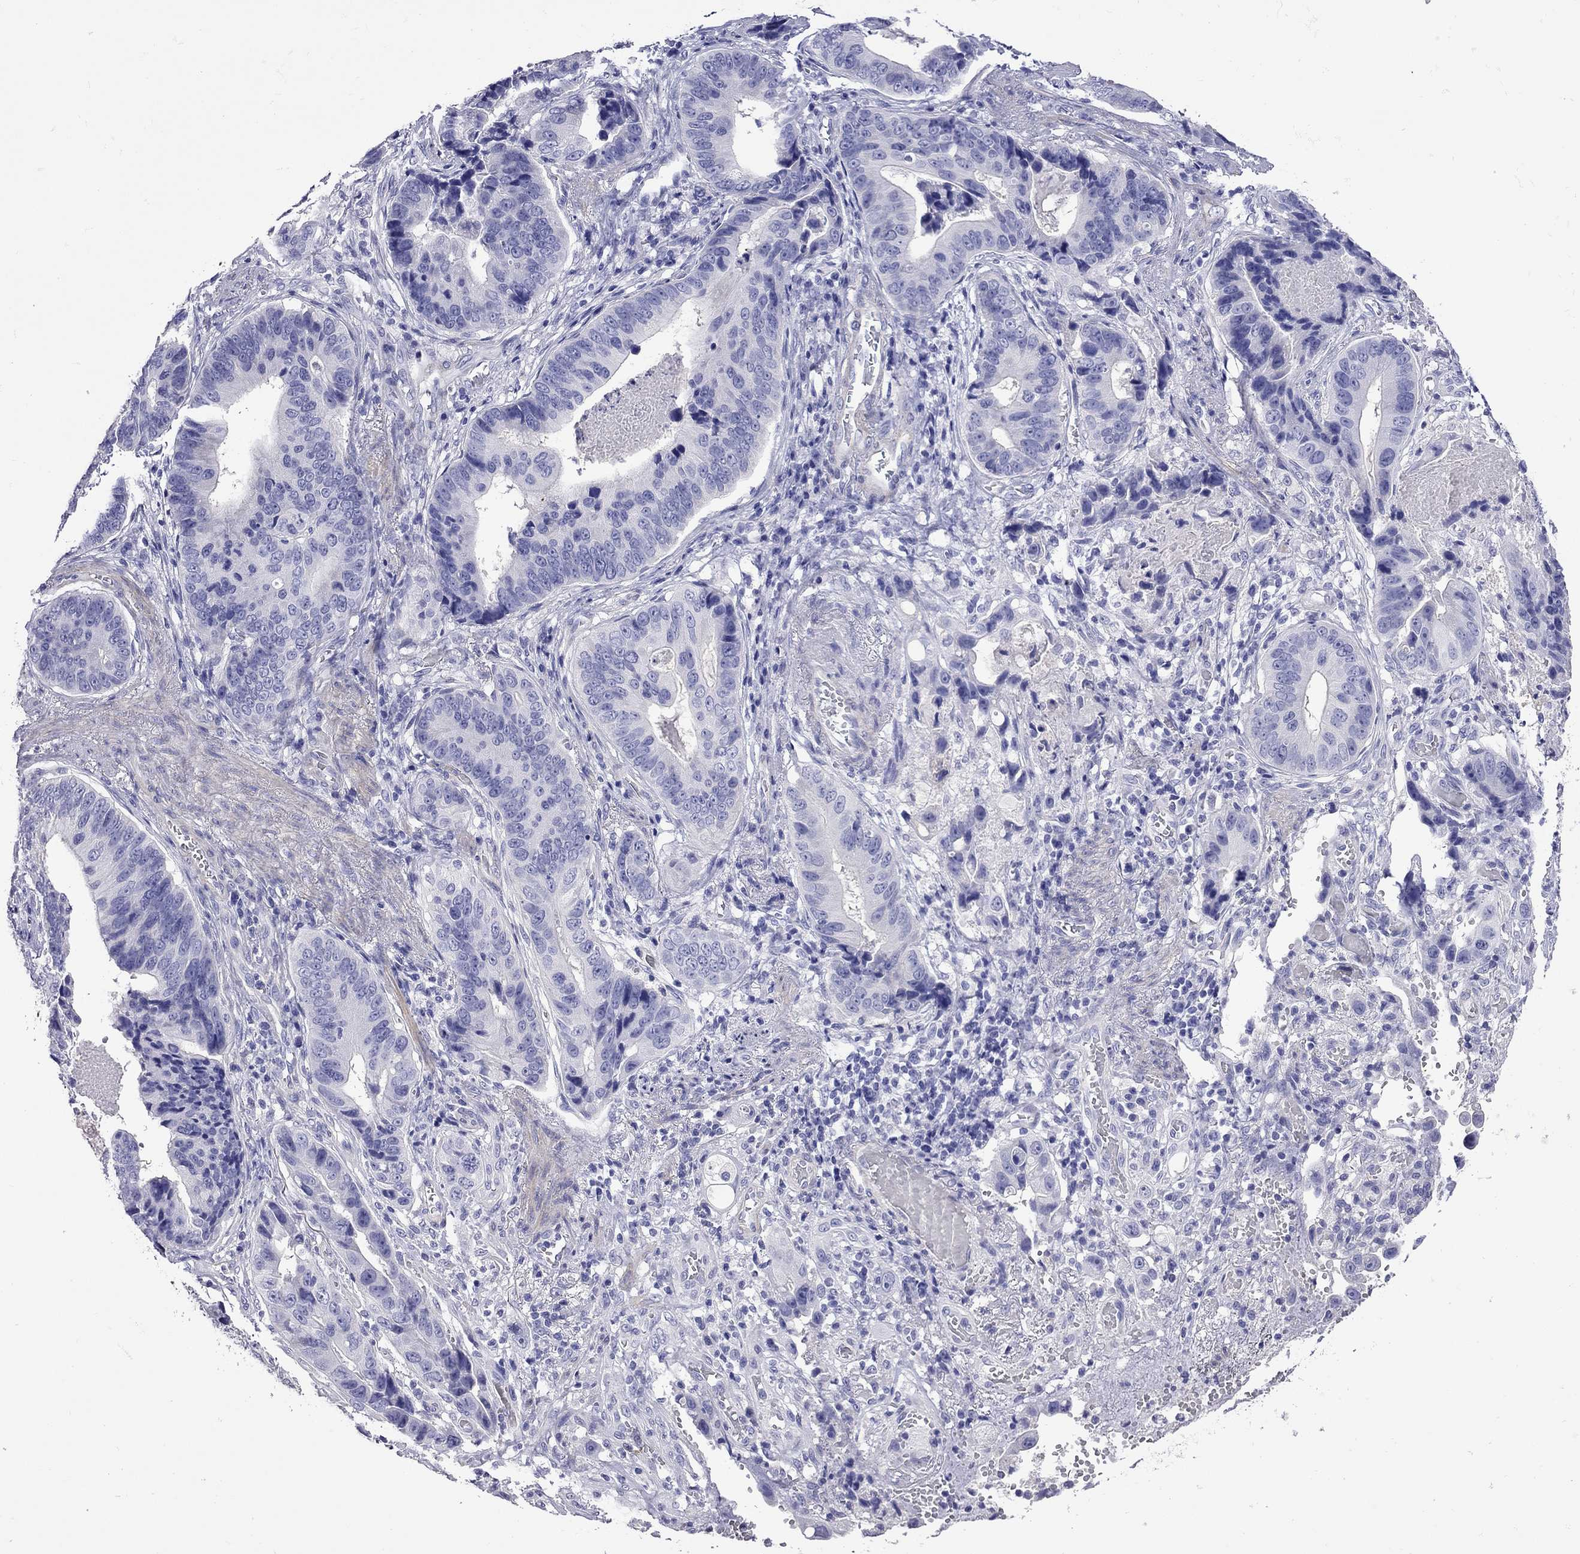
{"staining": {"intensity": "negative", "quantity": "none", "location": "none"}, "tissue": "stomach cancer", "cell_type": "Tumor cells", "image_type": "cancer", "snomed": [{"axis": "morphology", "description": "Adenocarcinoma, NOS"}, {"axis": "topography", "description": "Stomach"}], "caption": "Protein analysis of stomach cancer exhibits no significant staining in tumor cells.", "gene": "KIAA2012", "patient": {"sex": "male", "age": 84}}